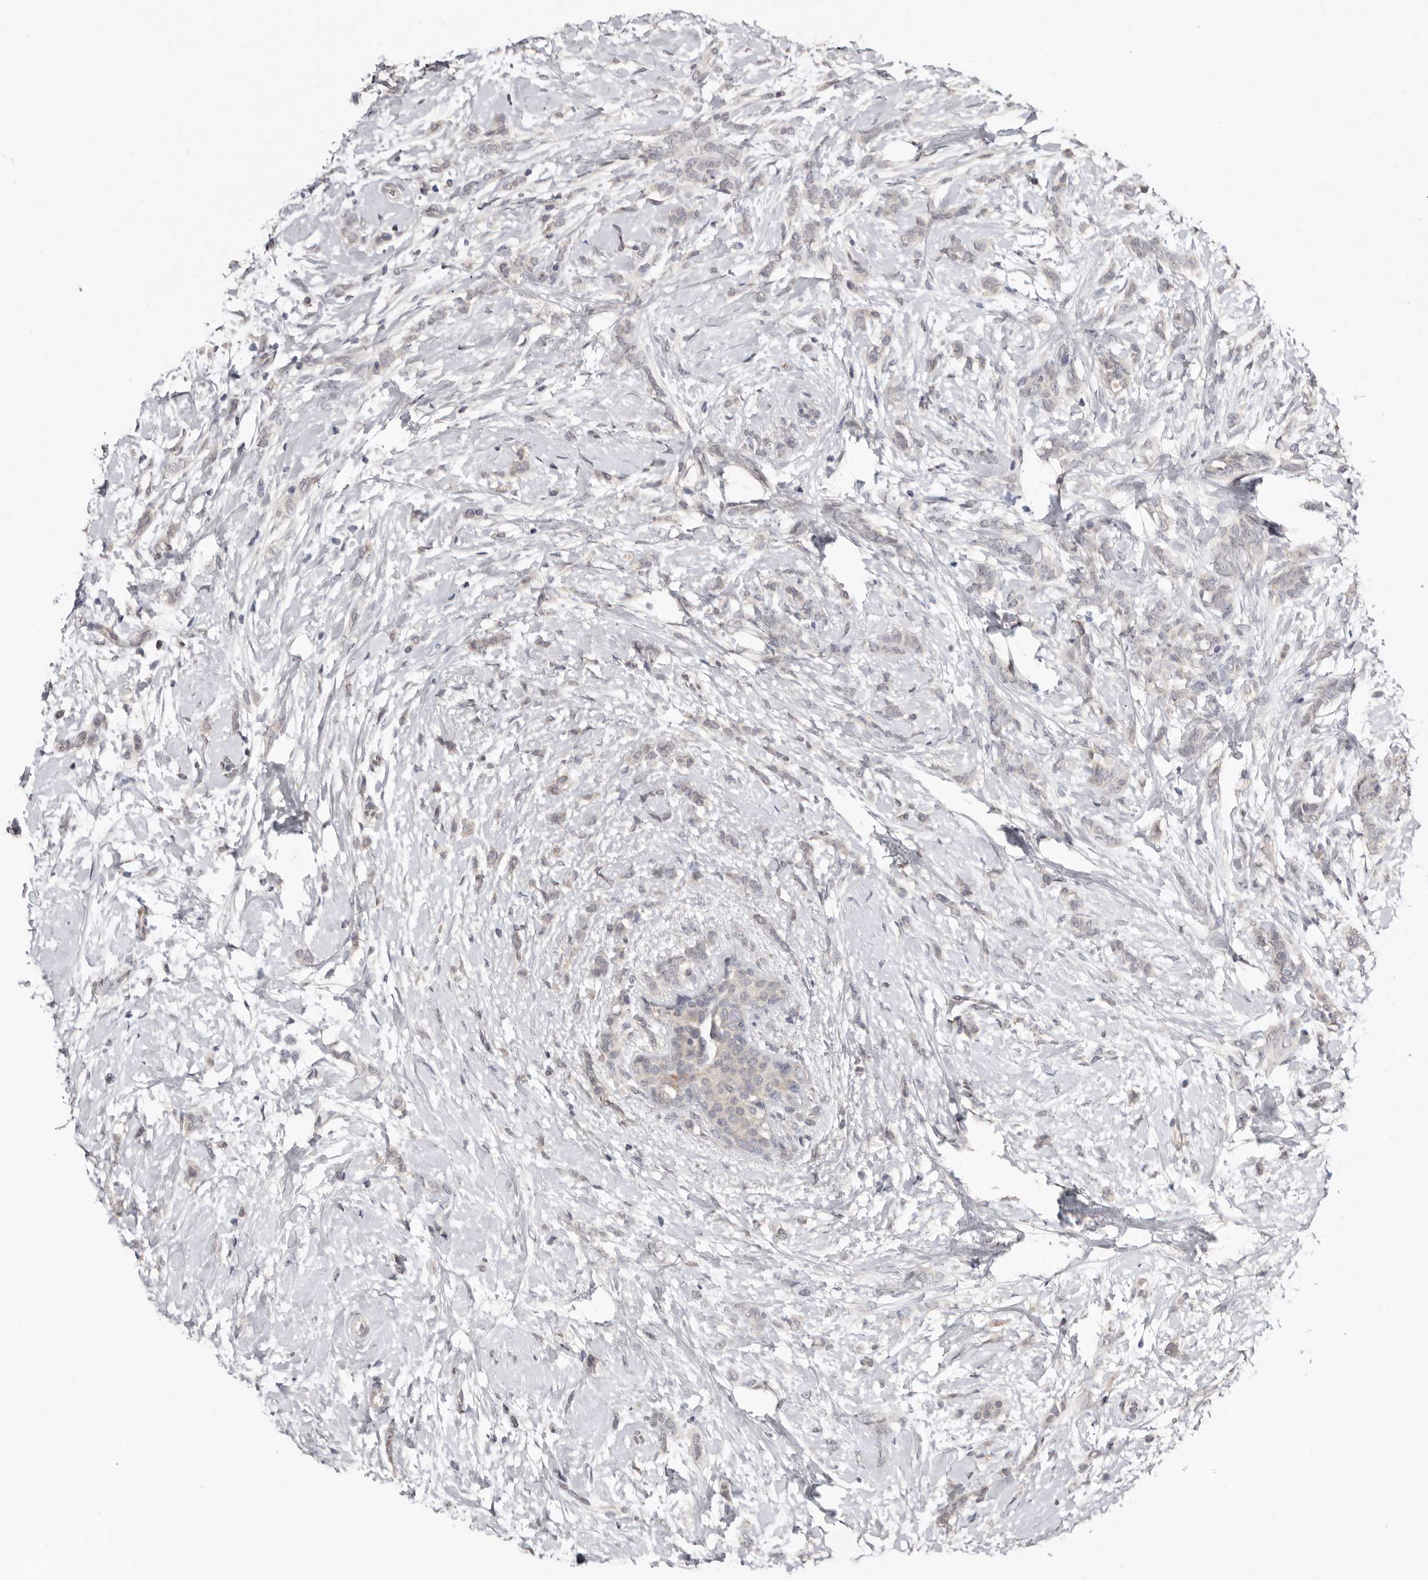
{"staining": {"intensity": "negative", "quantity": "none", "location": "none"}, "tissue": "breast cancer", "cell_type": "Tumor cells", "image_type": "cancer", "snomed": [{"axis": "morphology", "description": "Lobular carcinoma, in situ"}, {"axis": "morphology", "description": "Lobular carcinoma"}, {"axis": "topography", "description": "Breast"}], "caption": "This image is of breast cancer (lobular carcinoma) stained with immunohistochemistry to label a protein in brown with the nuclei are counter-stained blue. There is no positivity in tumor cells.", "gene": "SULT1E1", "patient": {"sex": "female", "age": 41}}